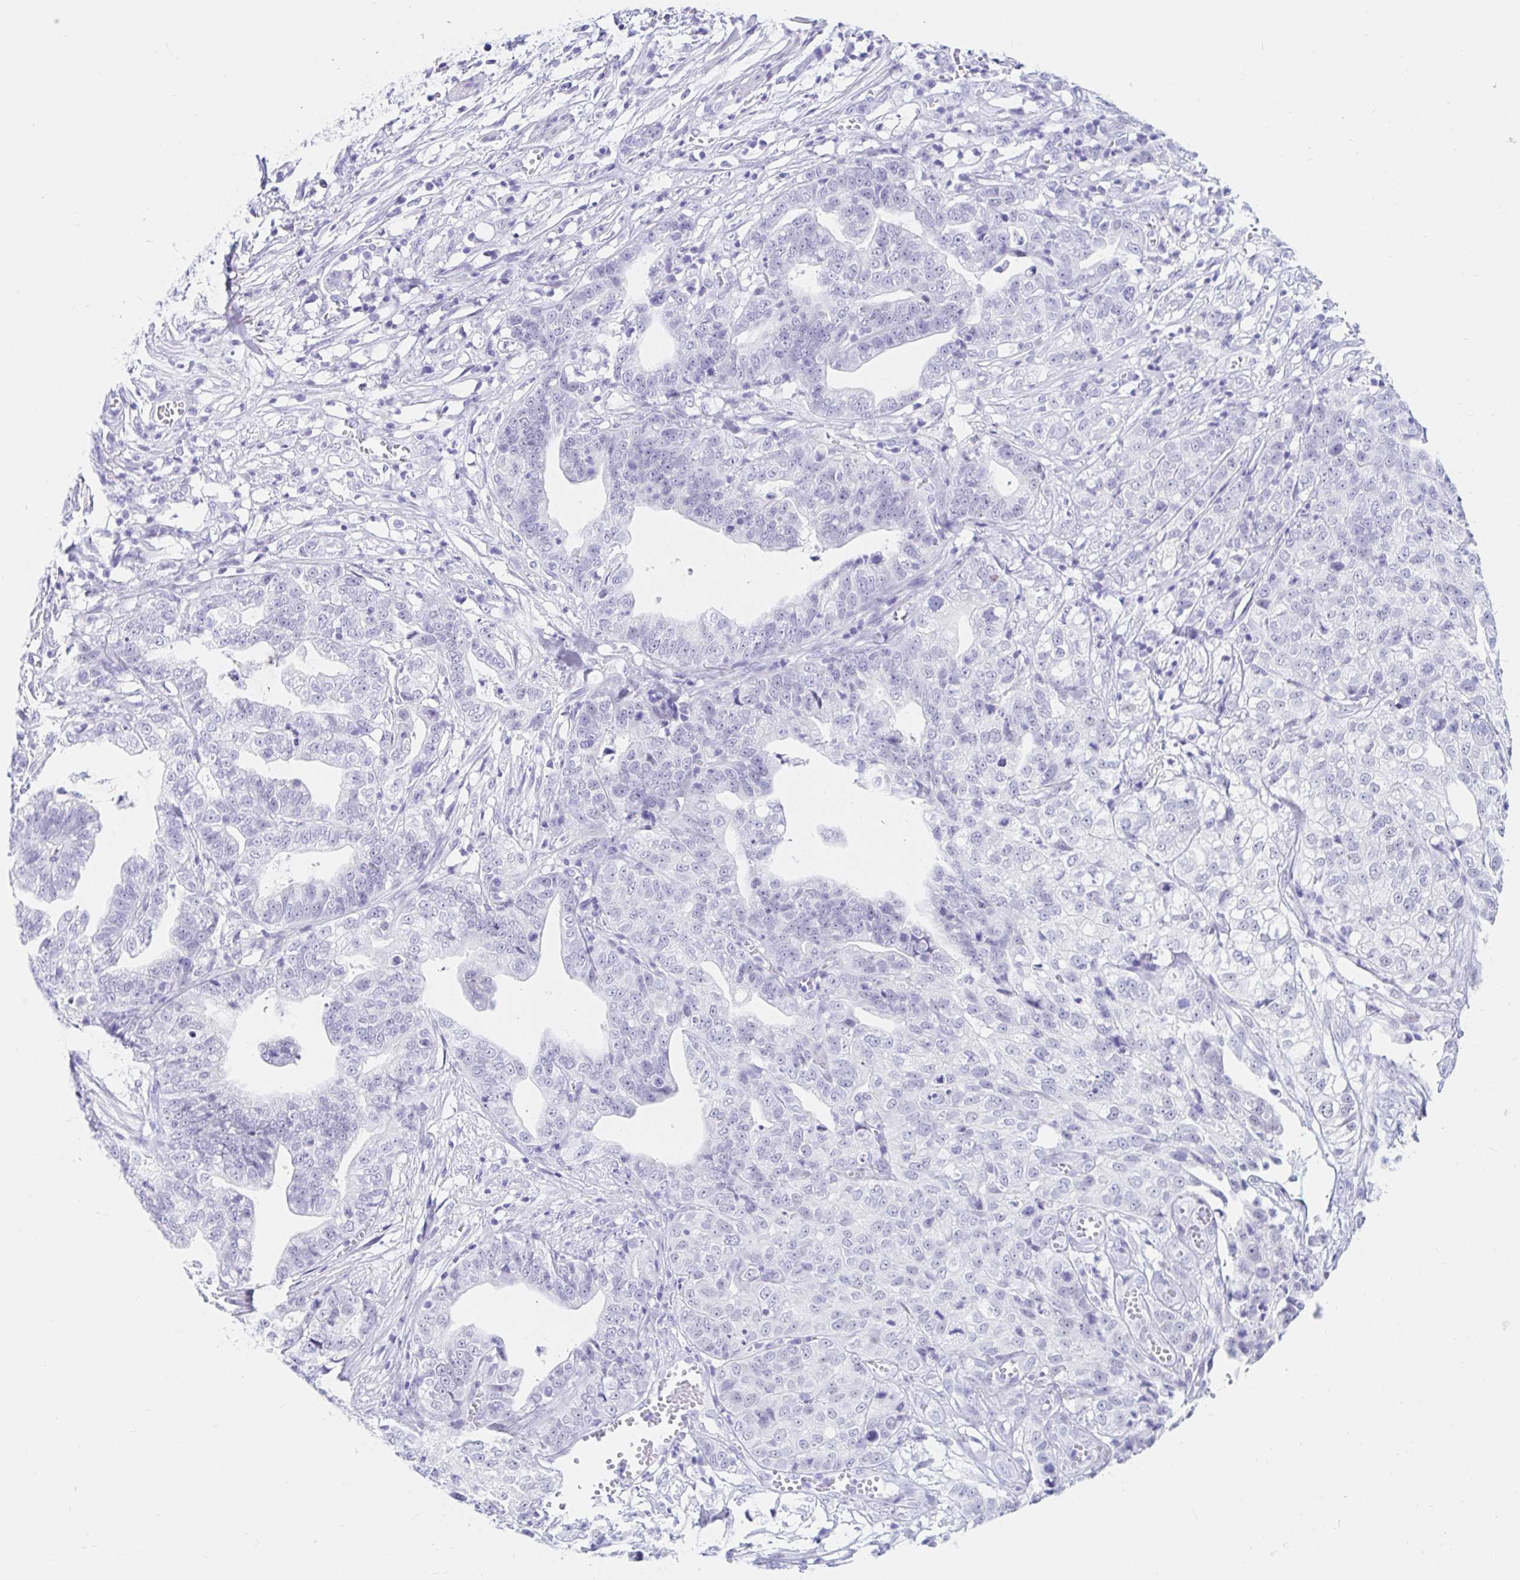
{"staining": {"intensity": "negative", "quantity": "none", "location": "none"}, "tissue": "stomach cancer", "cell_type": "Tumor cells", "image_type": "cancer", "snomed": [{"axis": "morphology", "description": "Adenocarcinoma, NOS"}, {"axis": "topography", "description": "Stomach, upper"}], "caption": "Immunohistochemical staining of human stomach adenocarcinoma exhibits no significant positivity in tumor cells.", "gene": "OR6T1", "patient": {"sex": "female", "age": 67}}